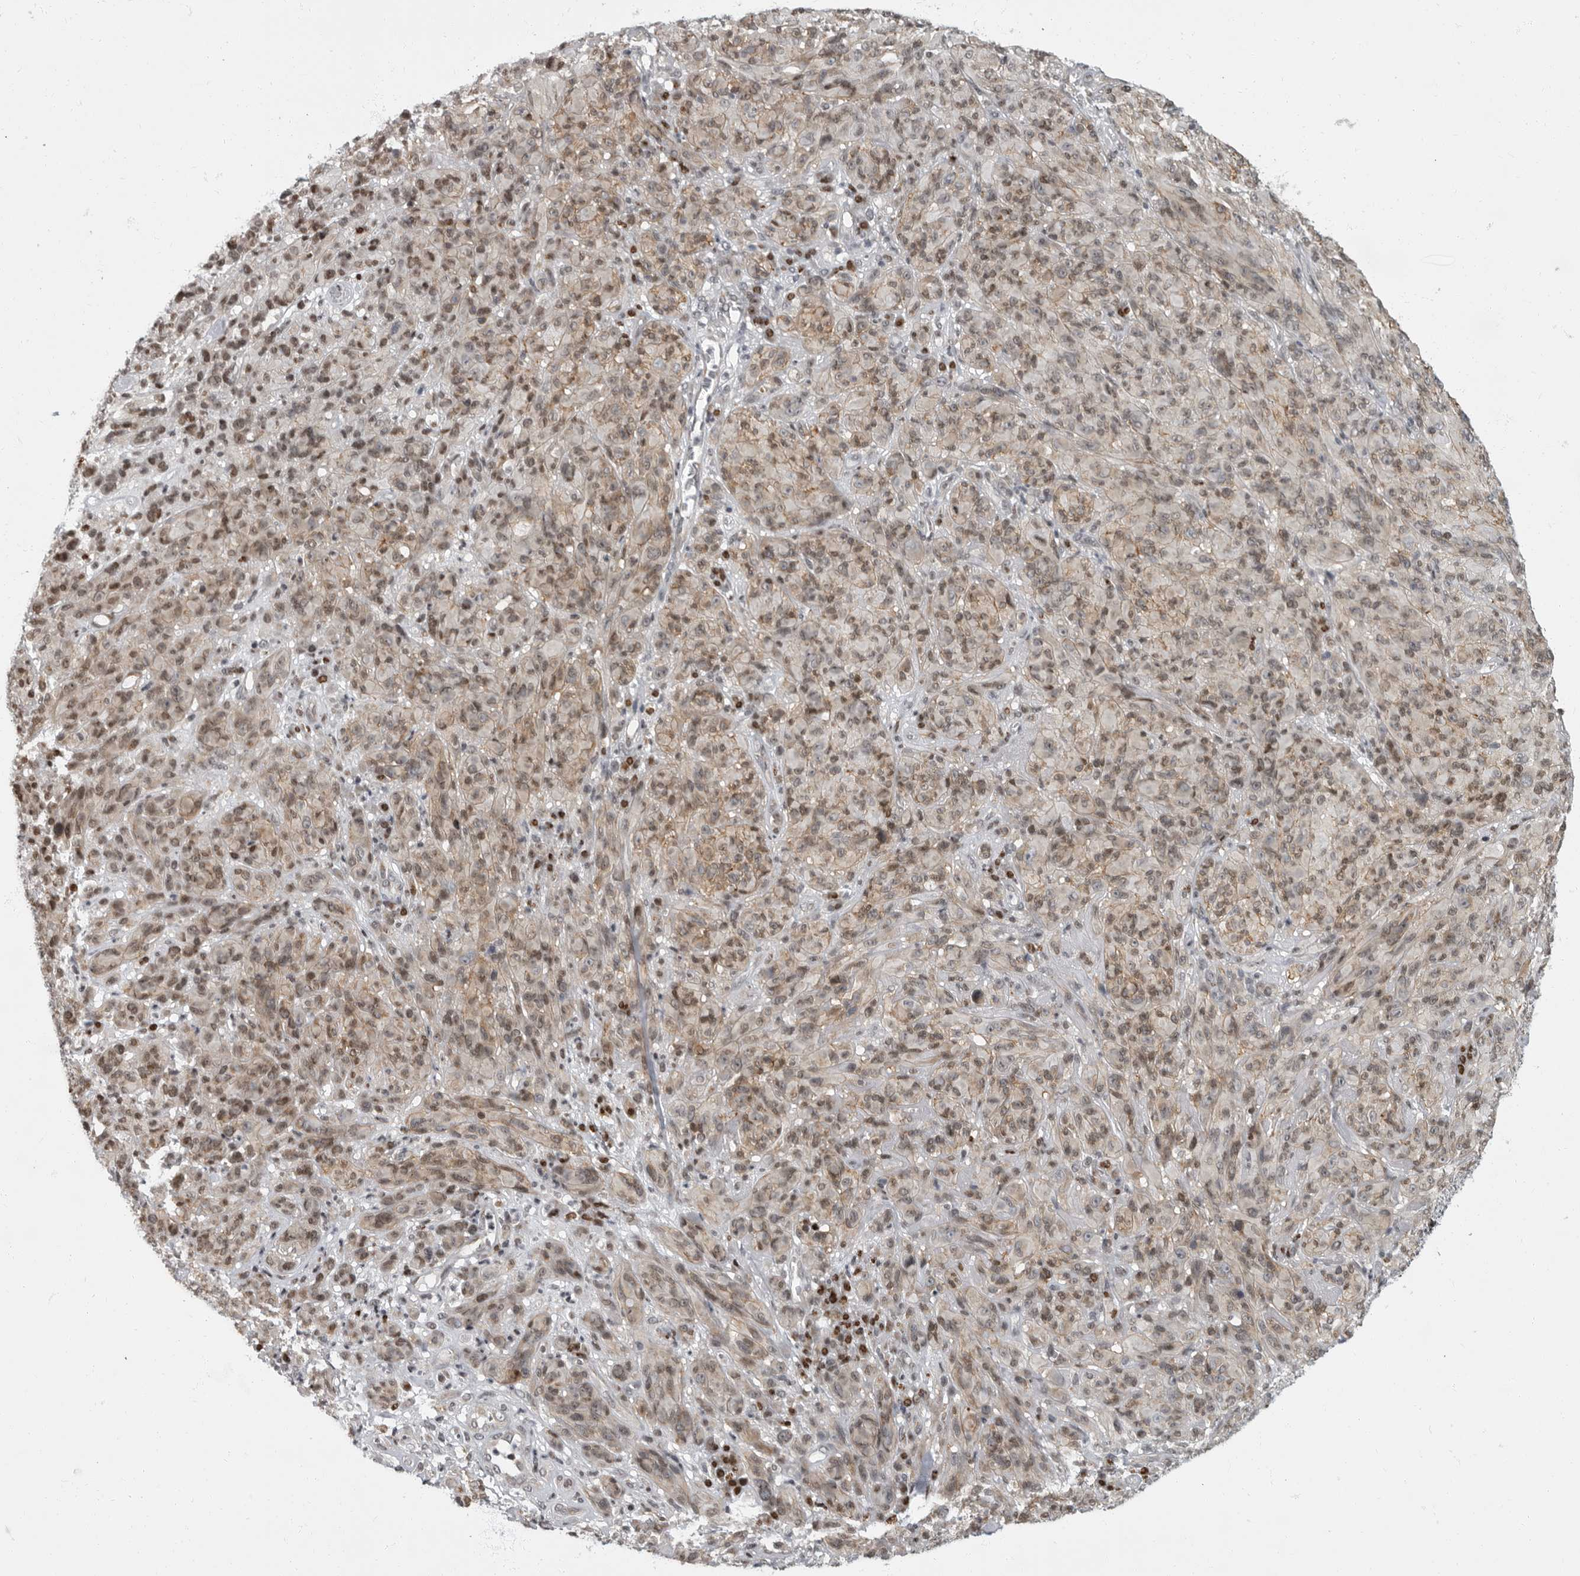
{"staining": {"intensity": "weak", "quantity": ">75%", "location": "cytoplasmic/membranous,nuclear"}, "tissue": "melanoma", "cell_type": "Tumor cells", "image_type": "cancer", "snomed": [{"axis": "morphology", "description": "Malignant melanoma, NOS"}, {"axis": "topography", "description": "Skin of head"}], "caption": "Tumor cells exhibit low levels of weak cytoplasmic/membranous and nuclear positivity in about >75% of cells in human malignant melanoma. The protein of interest is shown in brown color, while the nuclei are stained blue.", "gene": "EVI5", "patient": {"sex": "male", "age": 96}}